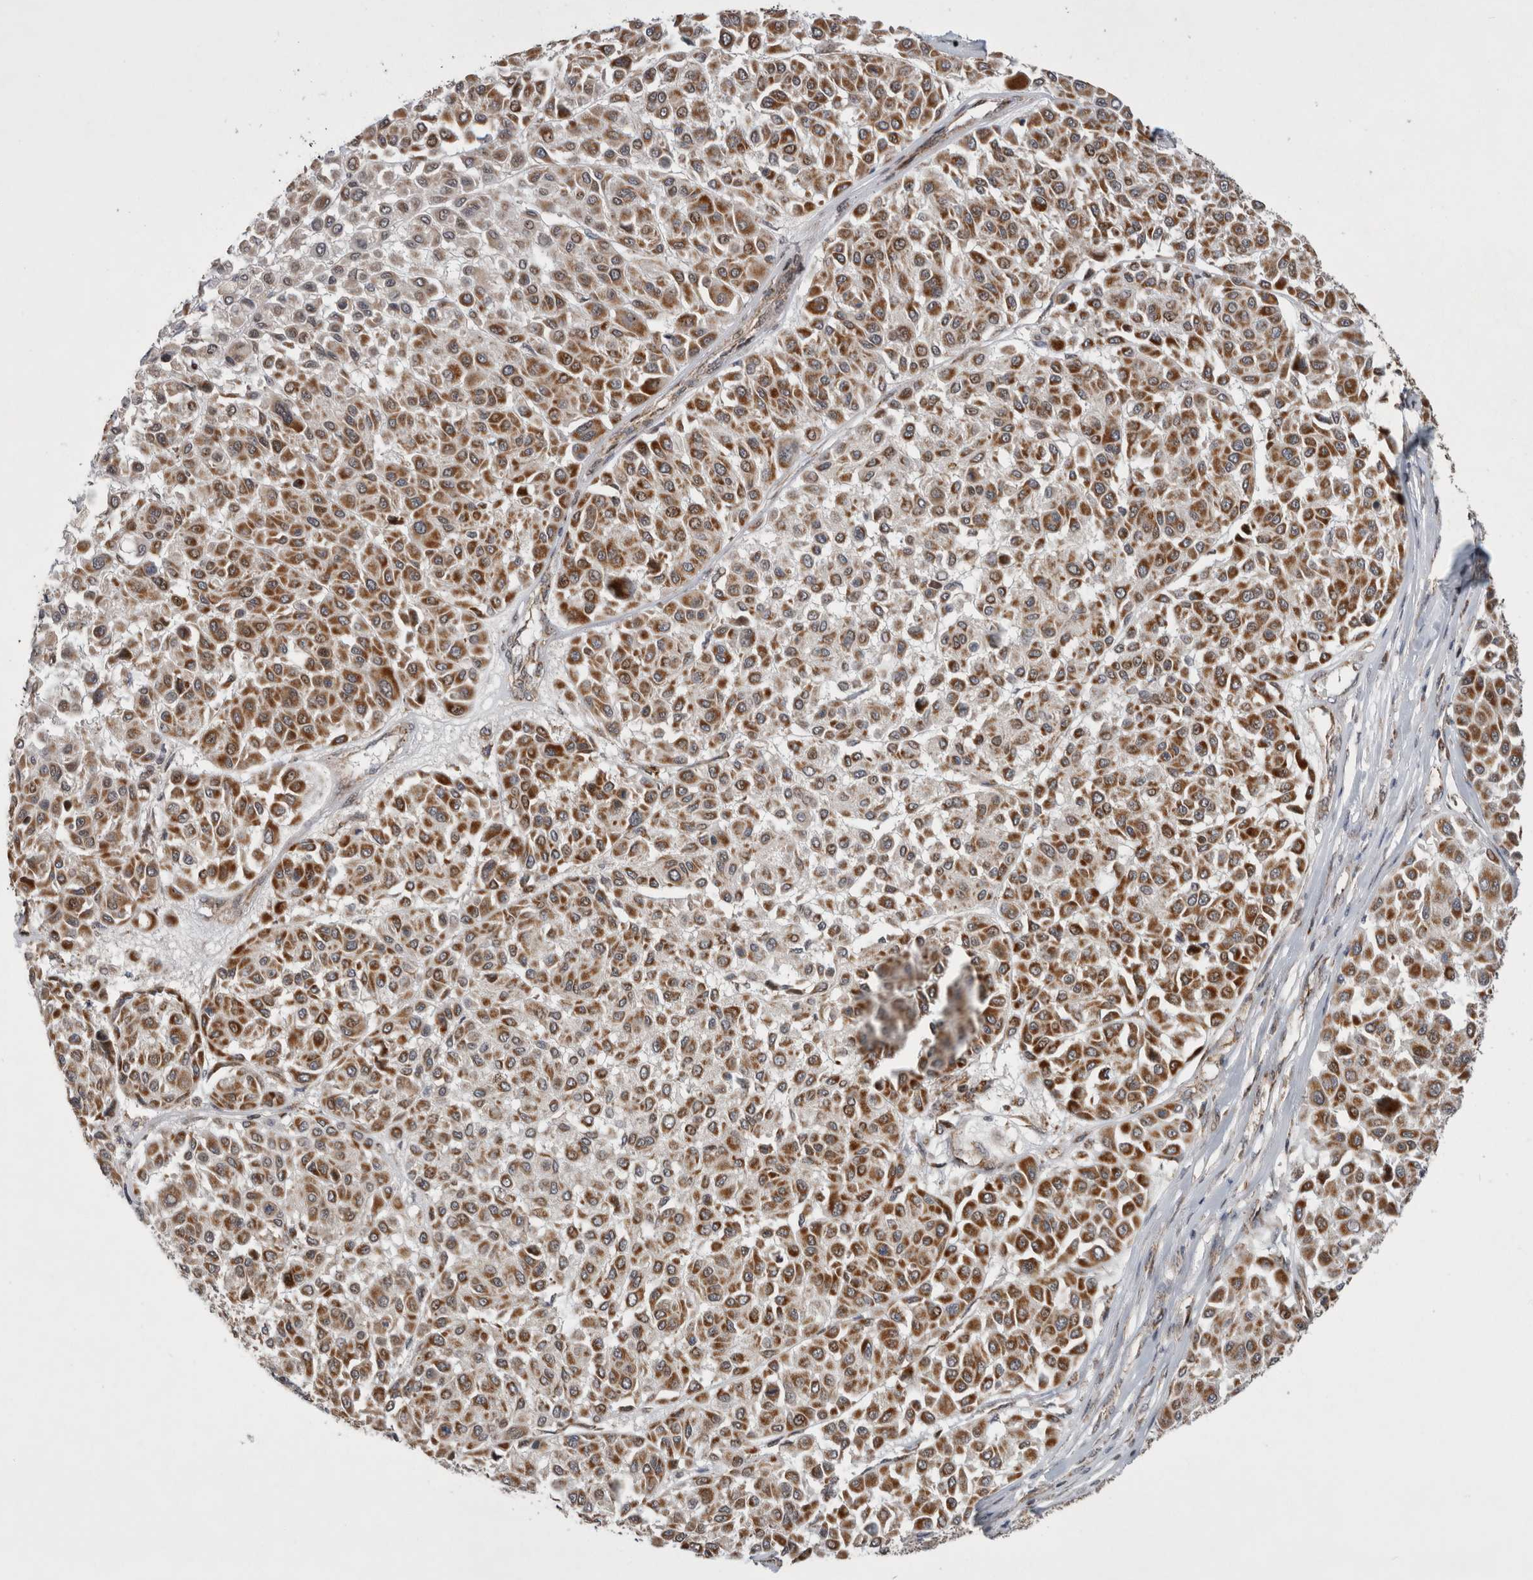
{"staining": {"intensity": "moderate", "quantity": ">75%", "location": "cytoplasmic/membranous"}, "tissue": "melanoma", "cell_type": "Tumor cells", "image_type": "cancer", "snomed": [{"axis": "morphology", "description": "Malignant melanoma, Metastatic site"}, {"axis": "topography", "description": "Soft tissue"}], "caption": "Immunohistochemistry (IHC) micrograph of neoplastic tissue: malignant melanoma (metastatic site) stained using immunohistochemistry (IHC) exhibits medium levels of moderate protein expression localized specifically in the cytoplasmic/membranous of tumor cells, appearing as a cytoplasmic/membranous brown color.", "gene": "MRPL37", "patient": {"sex": "male", "age": 41}}